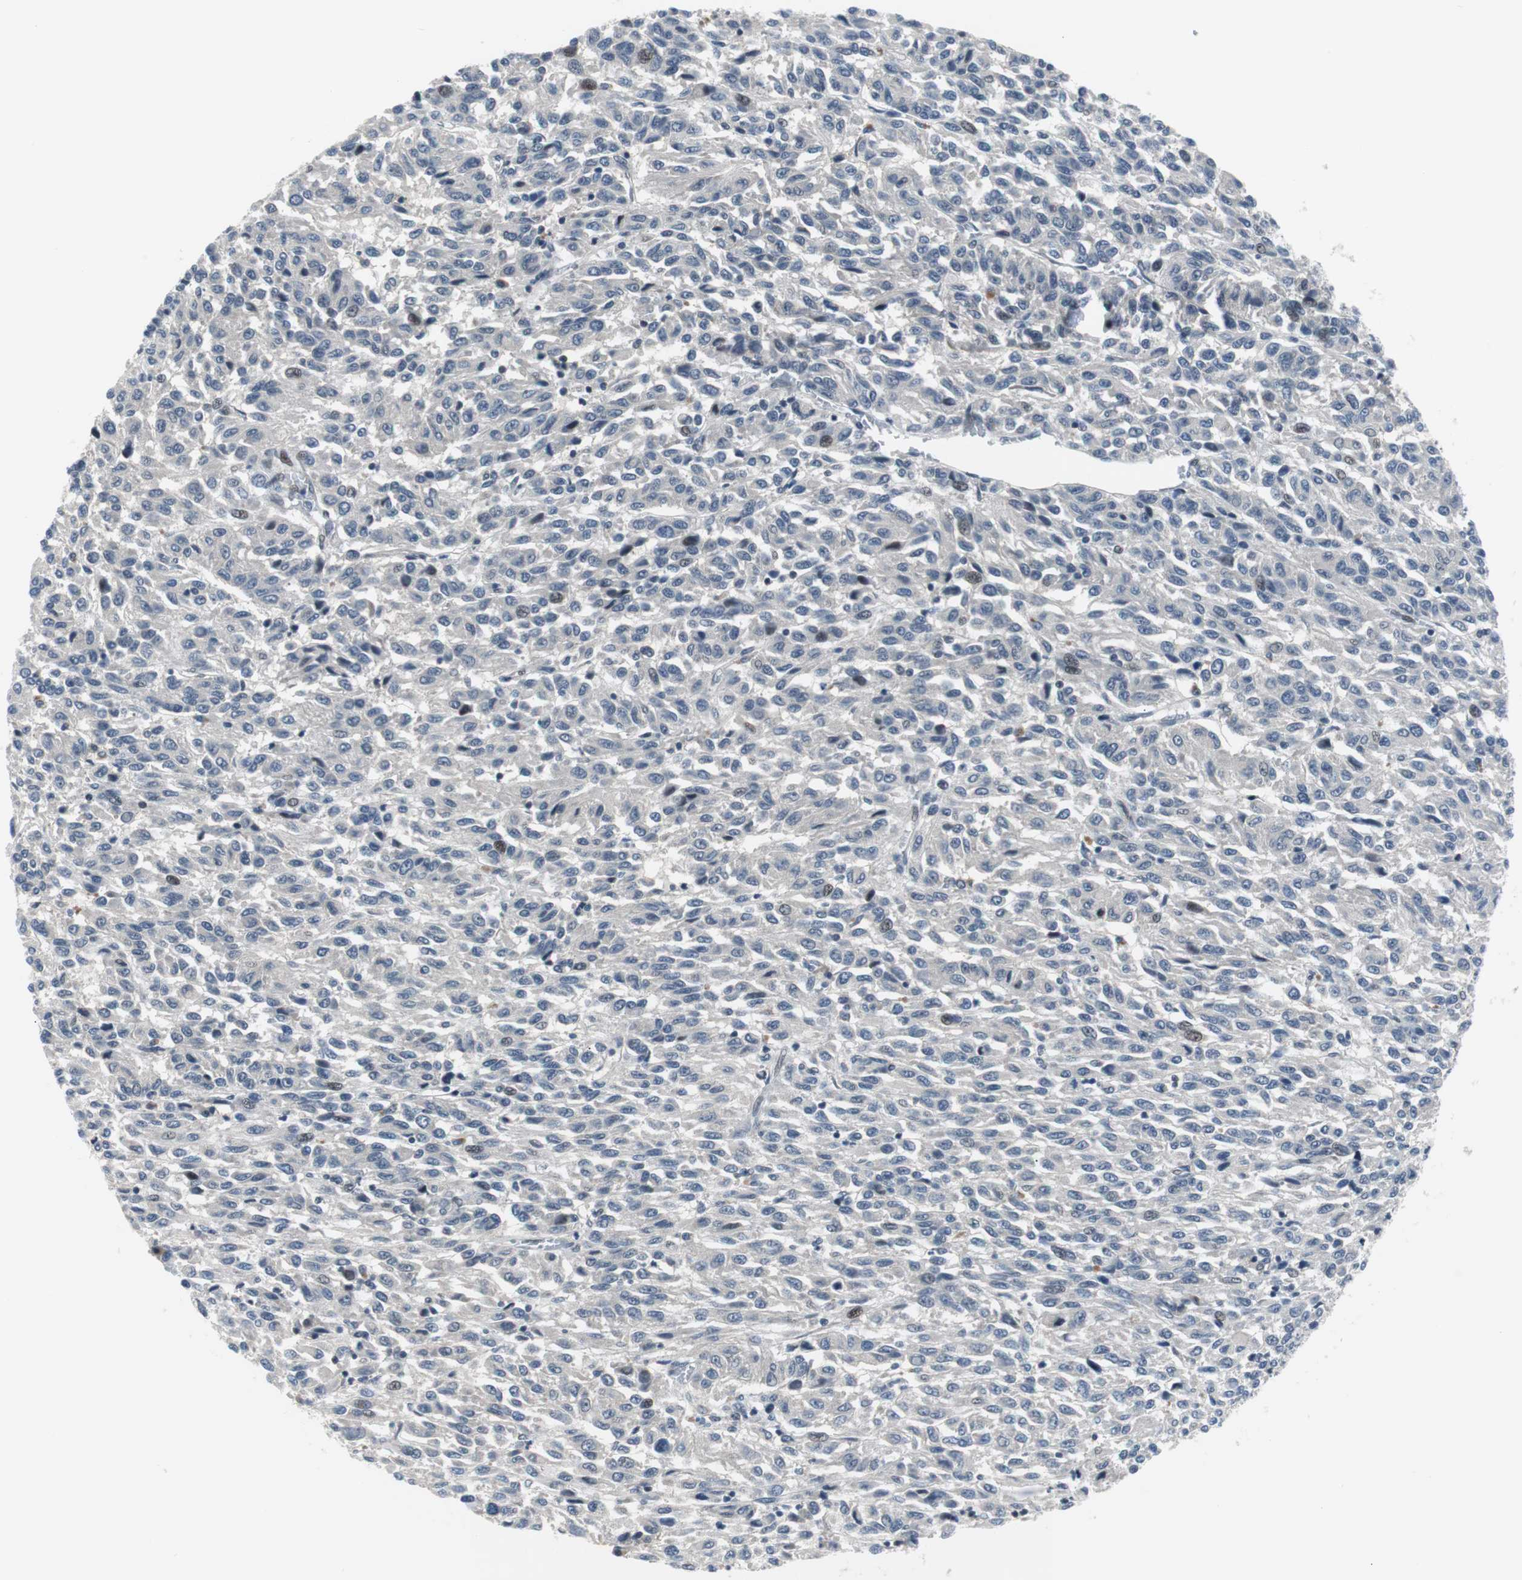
{"staining": {"intensity": "weak", "quantity": "<25%", "location": "nuclear"}, "tissue": "melanoma", "cell_type": "Tumor cells", "image_type": "cancer", "snomed": [{"axis": "morphology", "description": "Malignant melanoma, Metastatic site"}, {"axis": "topography", "description": "Lung"}], "caption": "There is no significant staining in tumor cells of malignant melanoma (metastatic site).", "gene": "MAP2K4", "patient": {"sex": "male", "age": 64}}